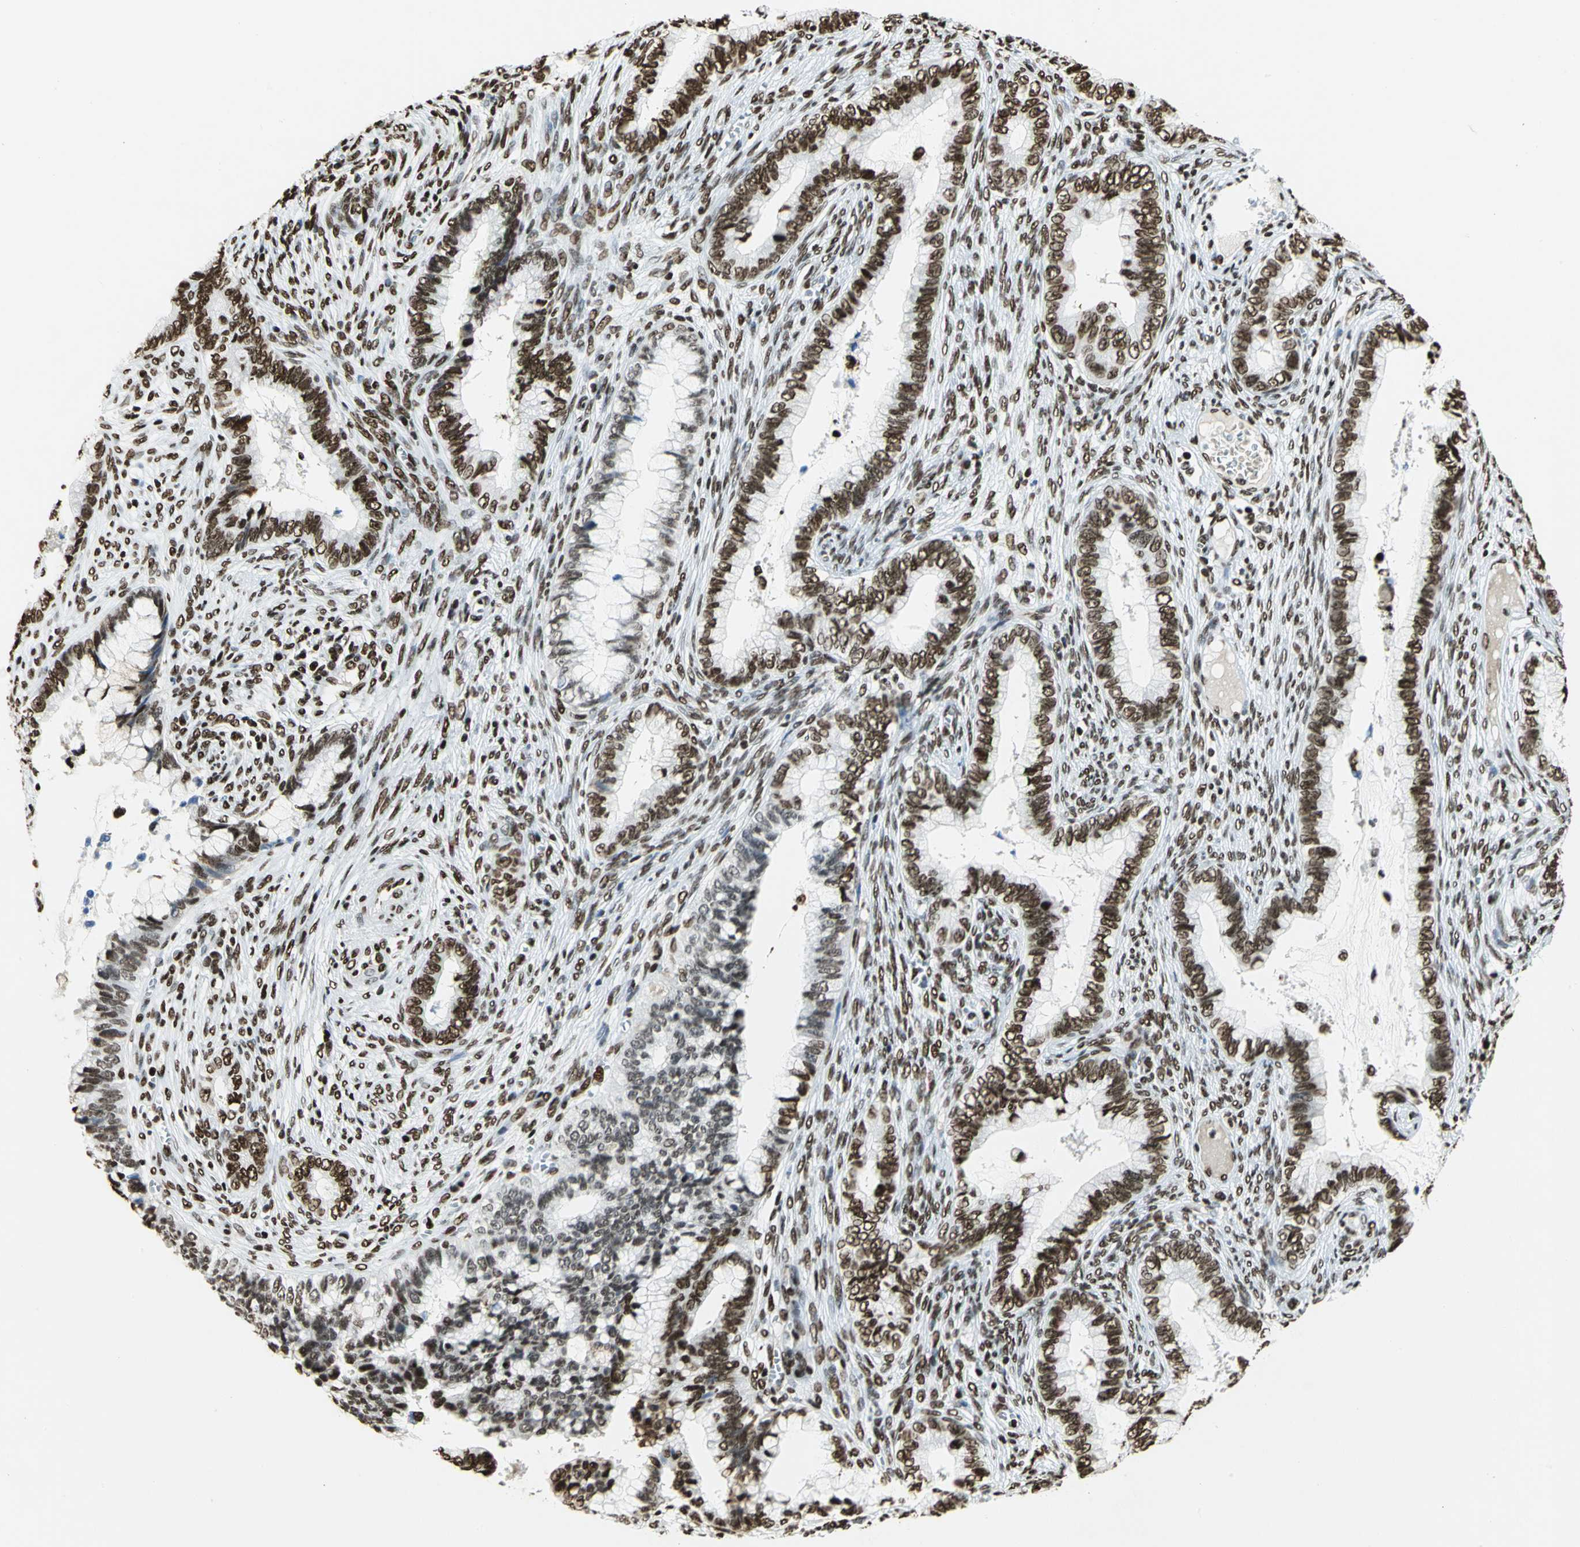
{"staining": {"intensity": "strong", "quantity": ">75%", "location": "nuclear"}, "tissue": "cervical cancer", "cell_type": "Tumor cells", "image_type": "cancer", "snomed": [{"axis": "morphology", "description": "Adenocarcinoma, NOS"}, {"axis": "topography", "description": "Cervix"}], "caption": "The image reveals a brown stain indicating the presence of a protein in the nuclear of tumor cells in adenocarcinoma (cervical).", "gene": "HMGB1", "patient": {"sex": "female", "age": 44}}